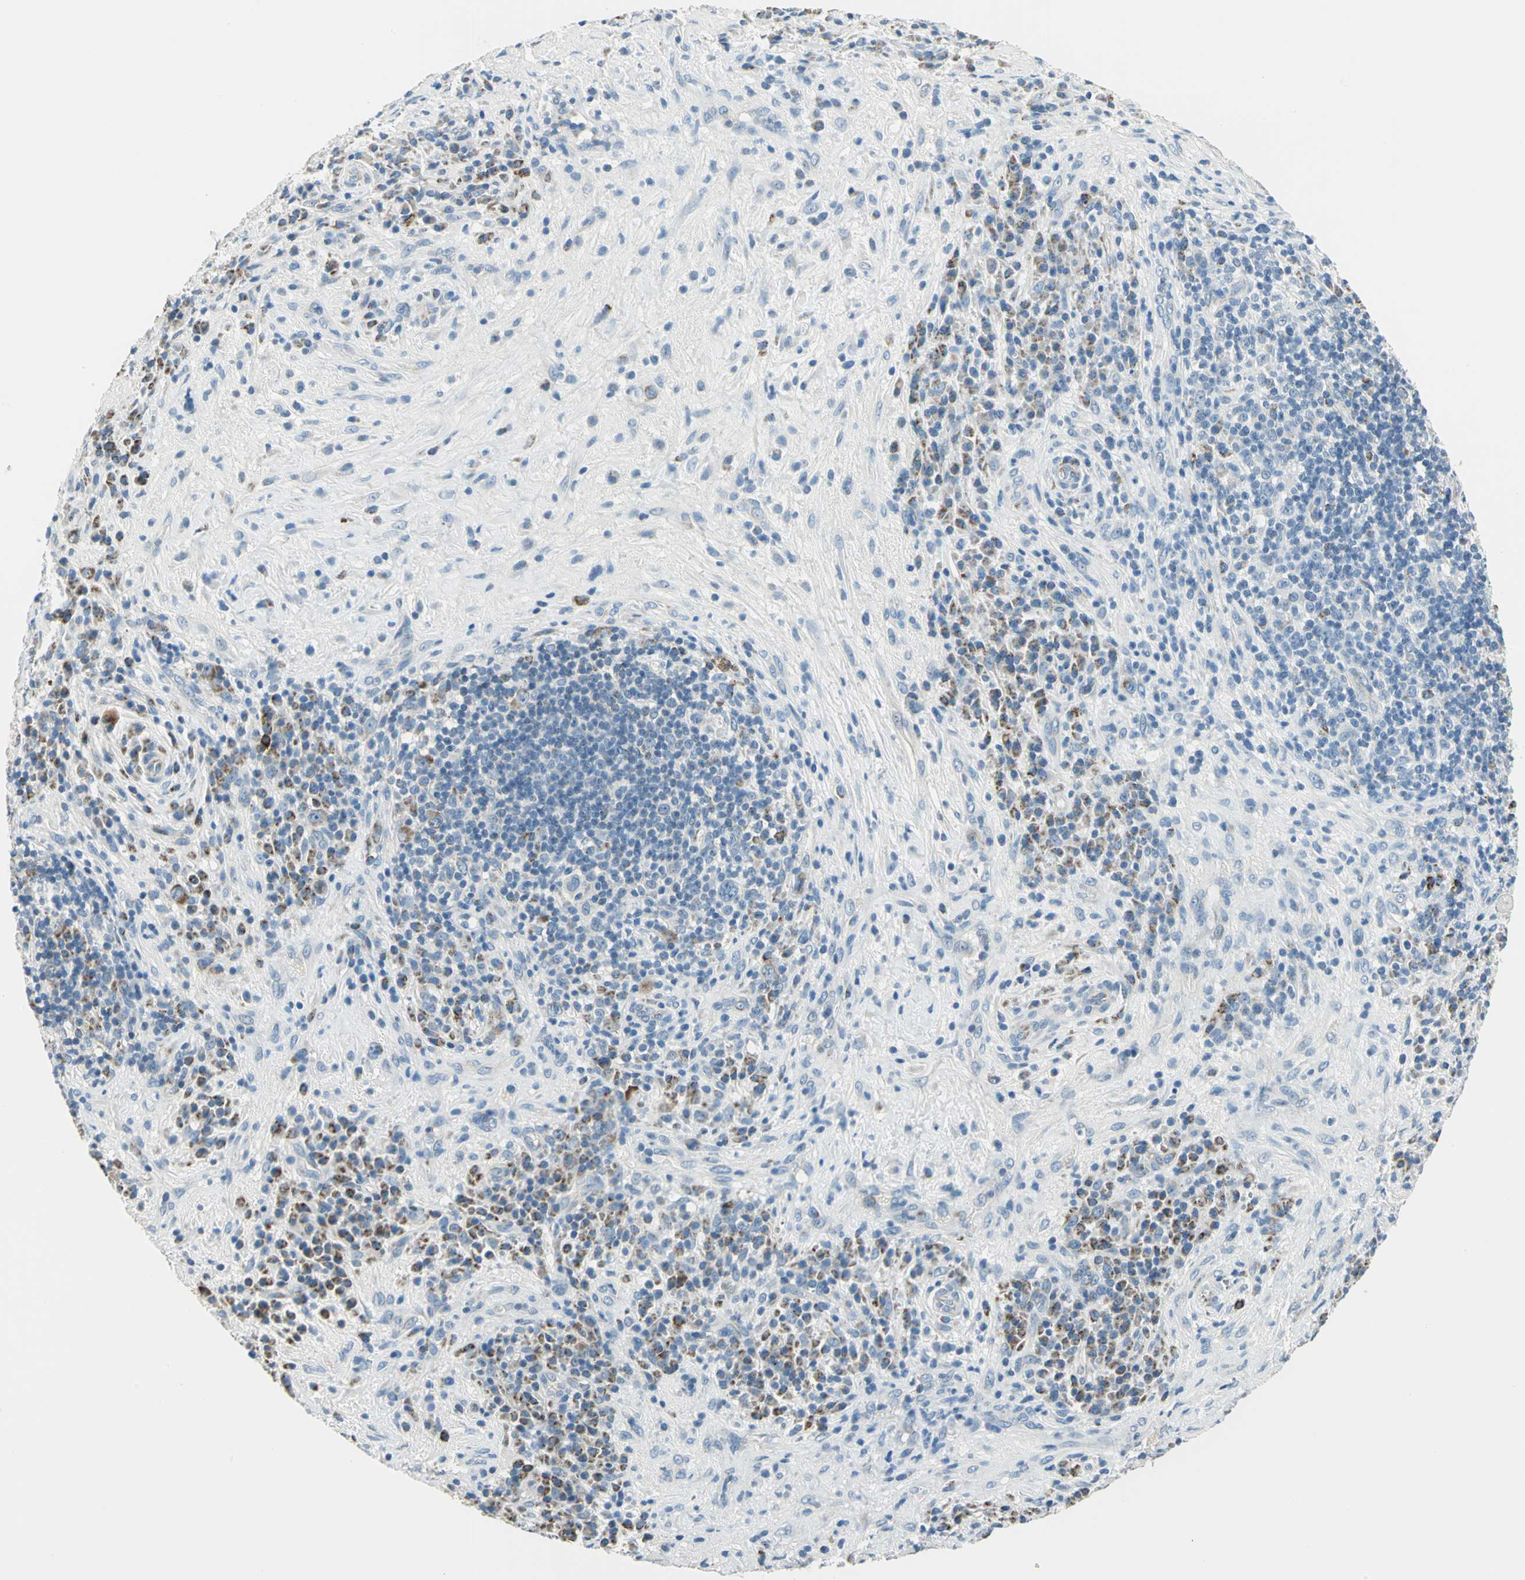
{"staining": {"intensity": "moderate", "quantity": "25%-75%", "location": "cytoplasmic/membranous"}, "tissue": "lymphoma", "cell_type": "Tumor cells", "image_type": "cancer", "snomed": [{"axis": "morphology", "description": "Hodgkin's disease, NOS"}, {"axis": "topography", "description": "Lymph node"}], "caption": "Immunohistochemical staining of human Hodgkin's disease reveals medium levels of moderate cytoplasmic/membranous staining in approximately 25%-75% of tumor cells. The staining was performed using DAB (3,3'-diaminobenzidine) to visualize the protein expression in brown, while the nuclei were stained in blue with hematoxylin (Magnification: 20x).", "gene": "ACADM", "patient": {"sex": "female", "age": 25}}